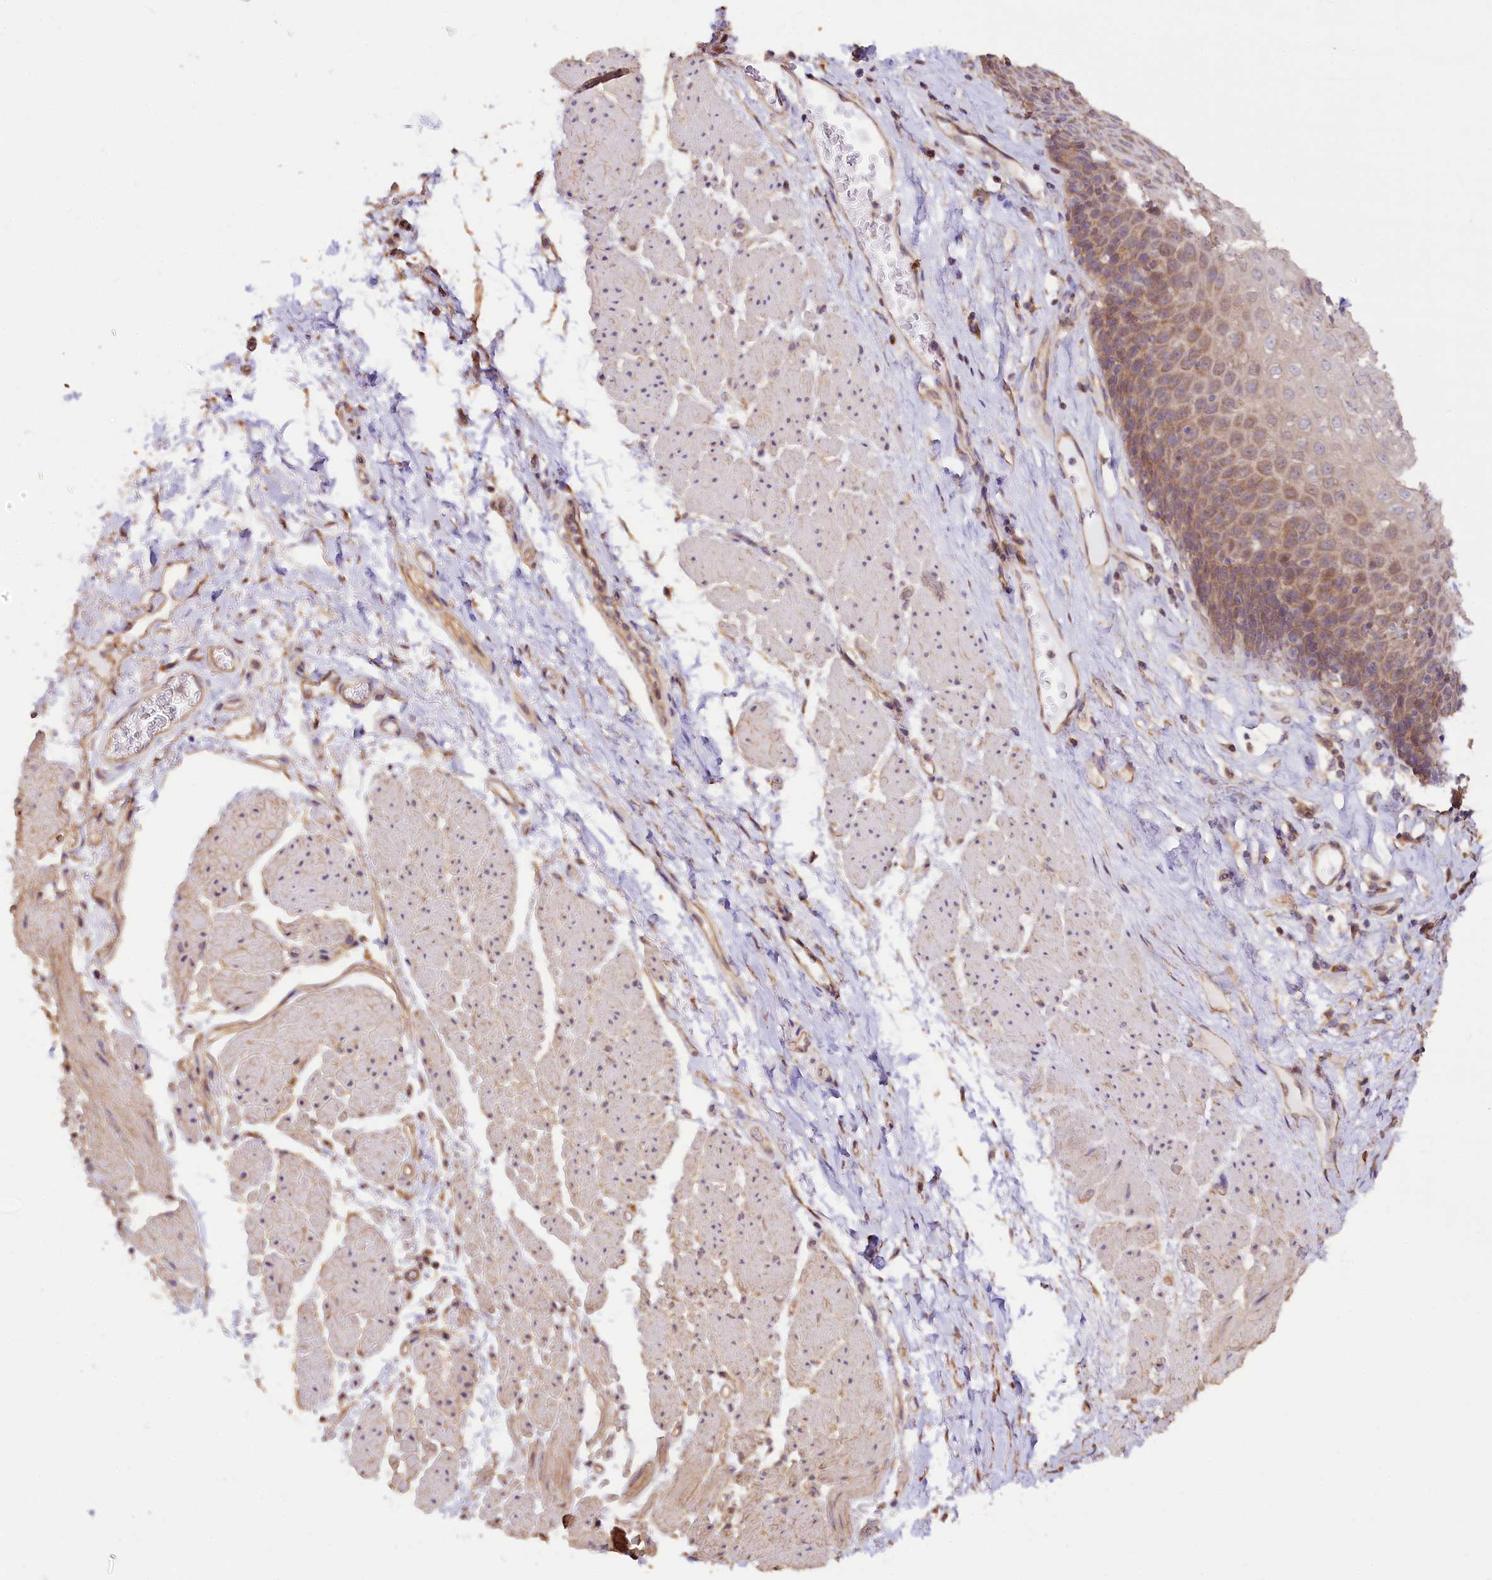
{"staining": {"intensity": "moderate", "quantity": "25%-75%", "location": "cytoplasmic/membranous"}, "tissue": "esophagus", "cell_type": "Squamous epithelial cells", "image_type": "normal", "snomed": [{"axis": "morphology", "description": "Normal tissue, NOS"}, {"axis": "topography", "description": "Esophagus"}], "caption": "This micrograph displays immunohistochemistry (IHC) staining of benign human esophagus, with medium moderate cytoplasmic/membranous staining in approximately 25%-75% of squamous epithelial cells.", "gene": "KATNB1", "patient": {"sex": "female", "age": 66}}